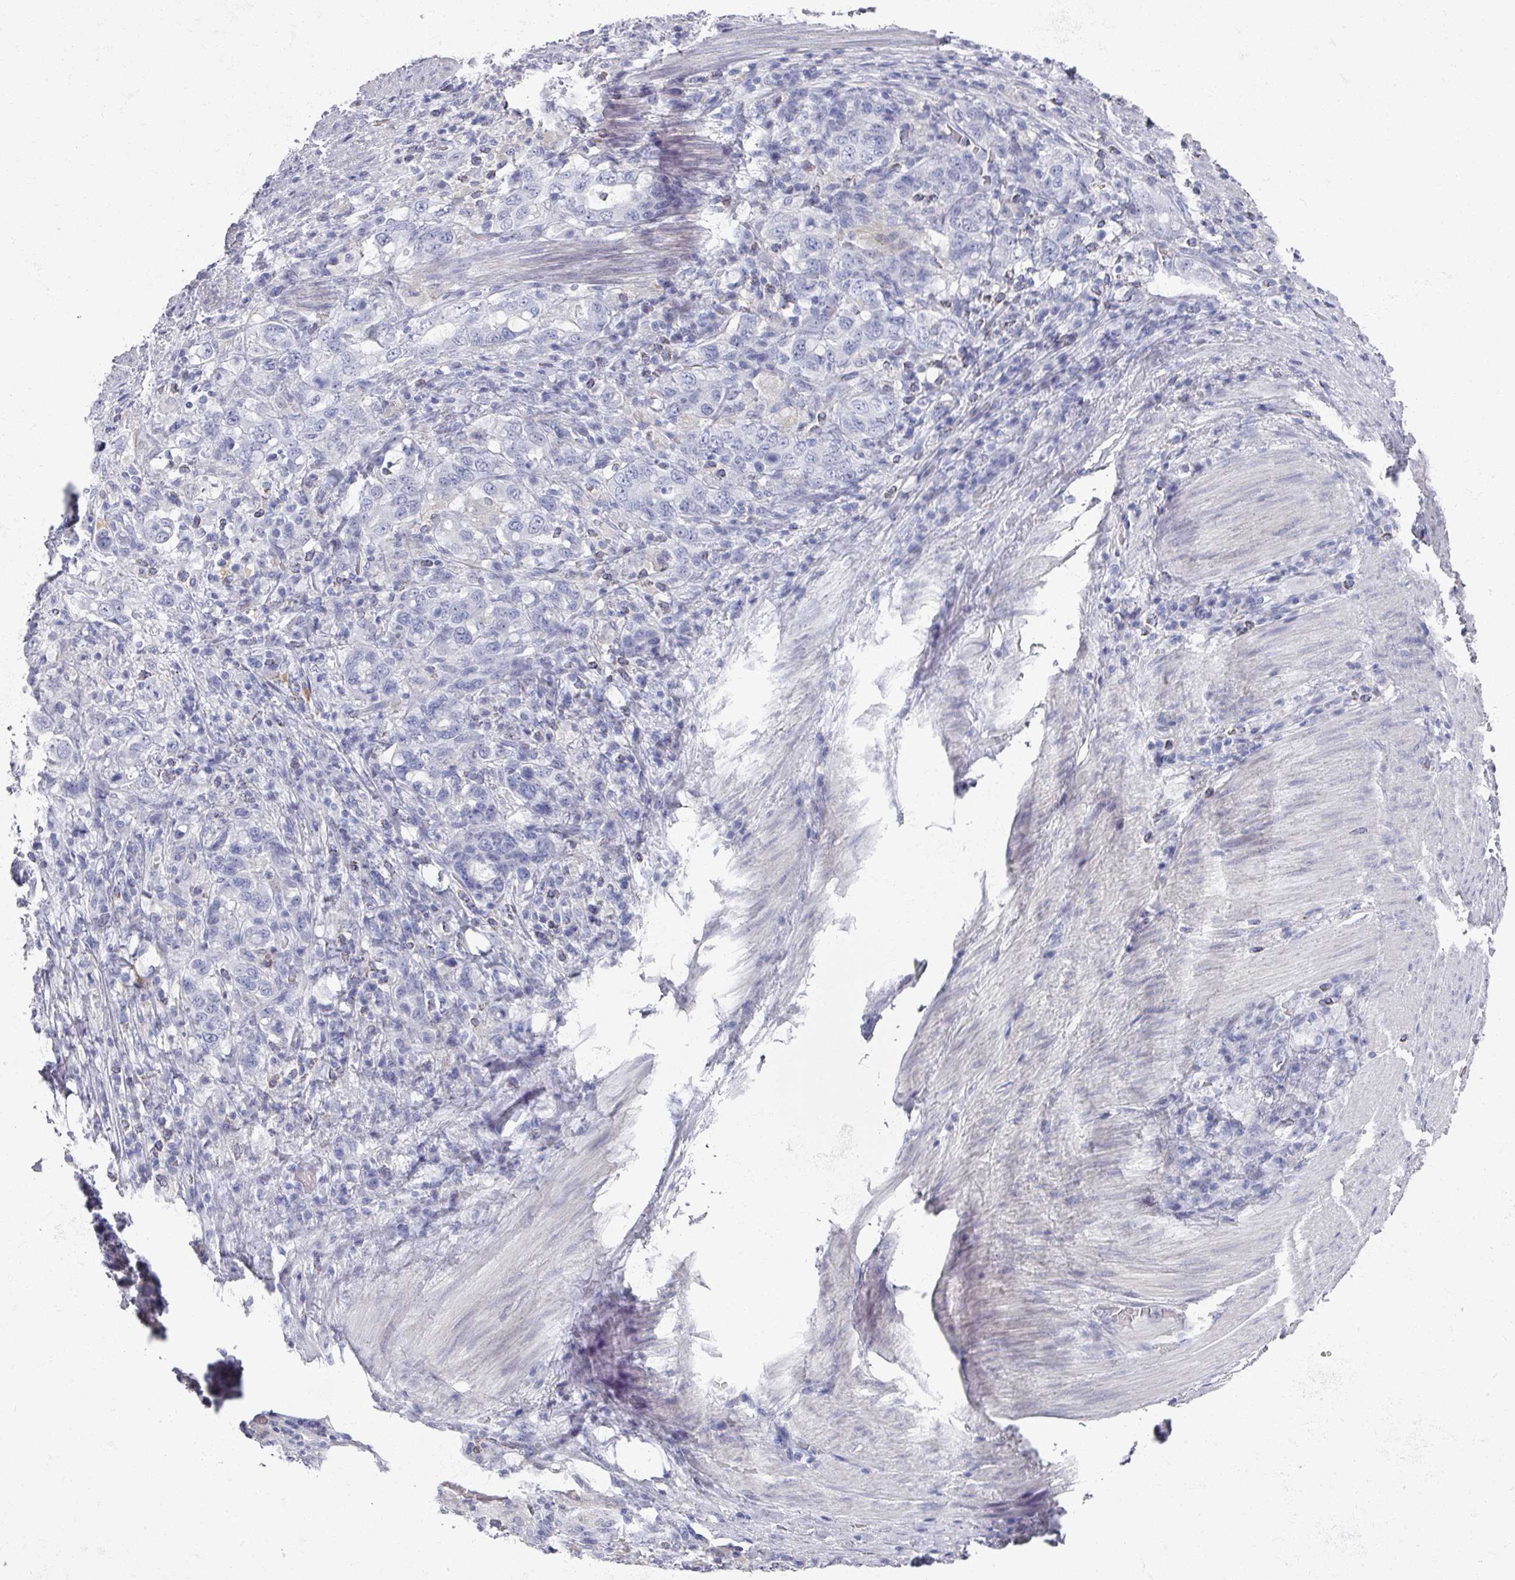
{"staining": {"intensity": "negative", "quantity": "none", "location": "none"}, "tissue": "stomach cancer", "cell_type": "Tumor cells", "image_type": "cancer", "snomed": [{"axis": "morphology", "description": "Adenocarcinoma, NOS"}, {"axis": "topography", "description": "Stomach, upper"}, {"axis": "topography", "description": "Stomach"}], "caption": "Tumor cells are negative for protein expression in human stomach cancer (adenocarcinoma).", "gene": "OMG", "patient": {"sex": "male", "age": 62}}